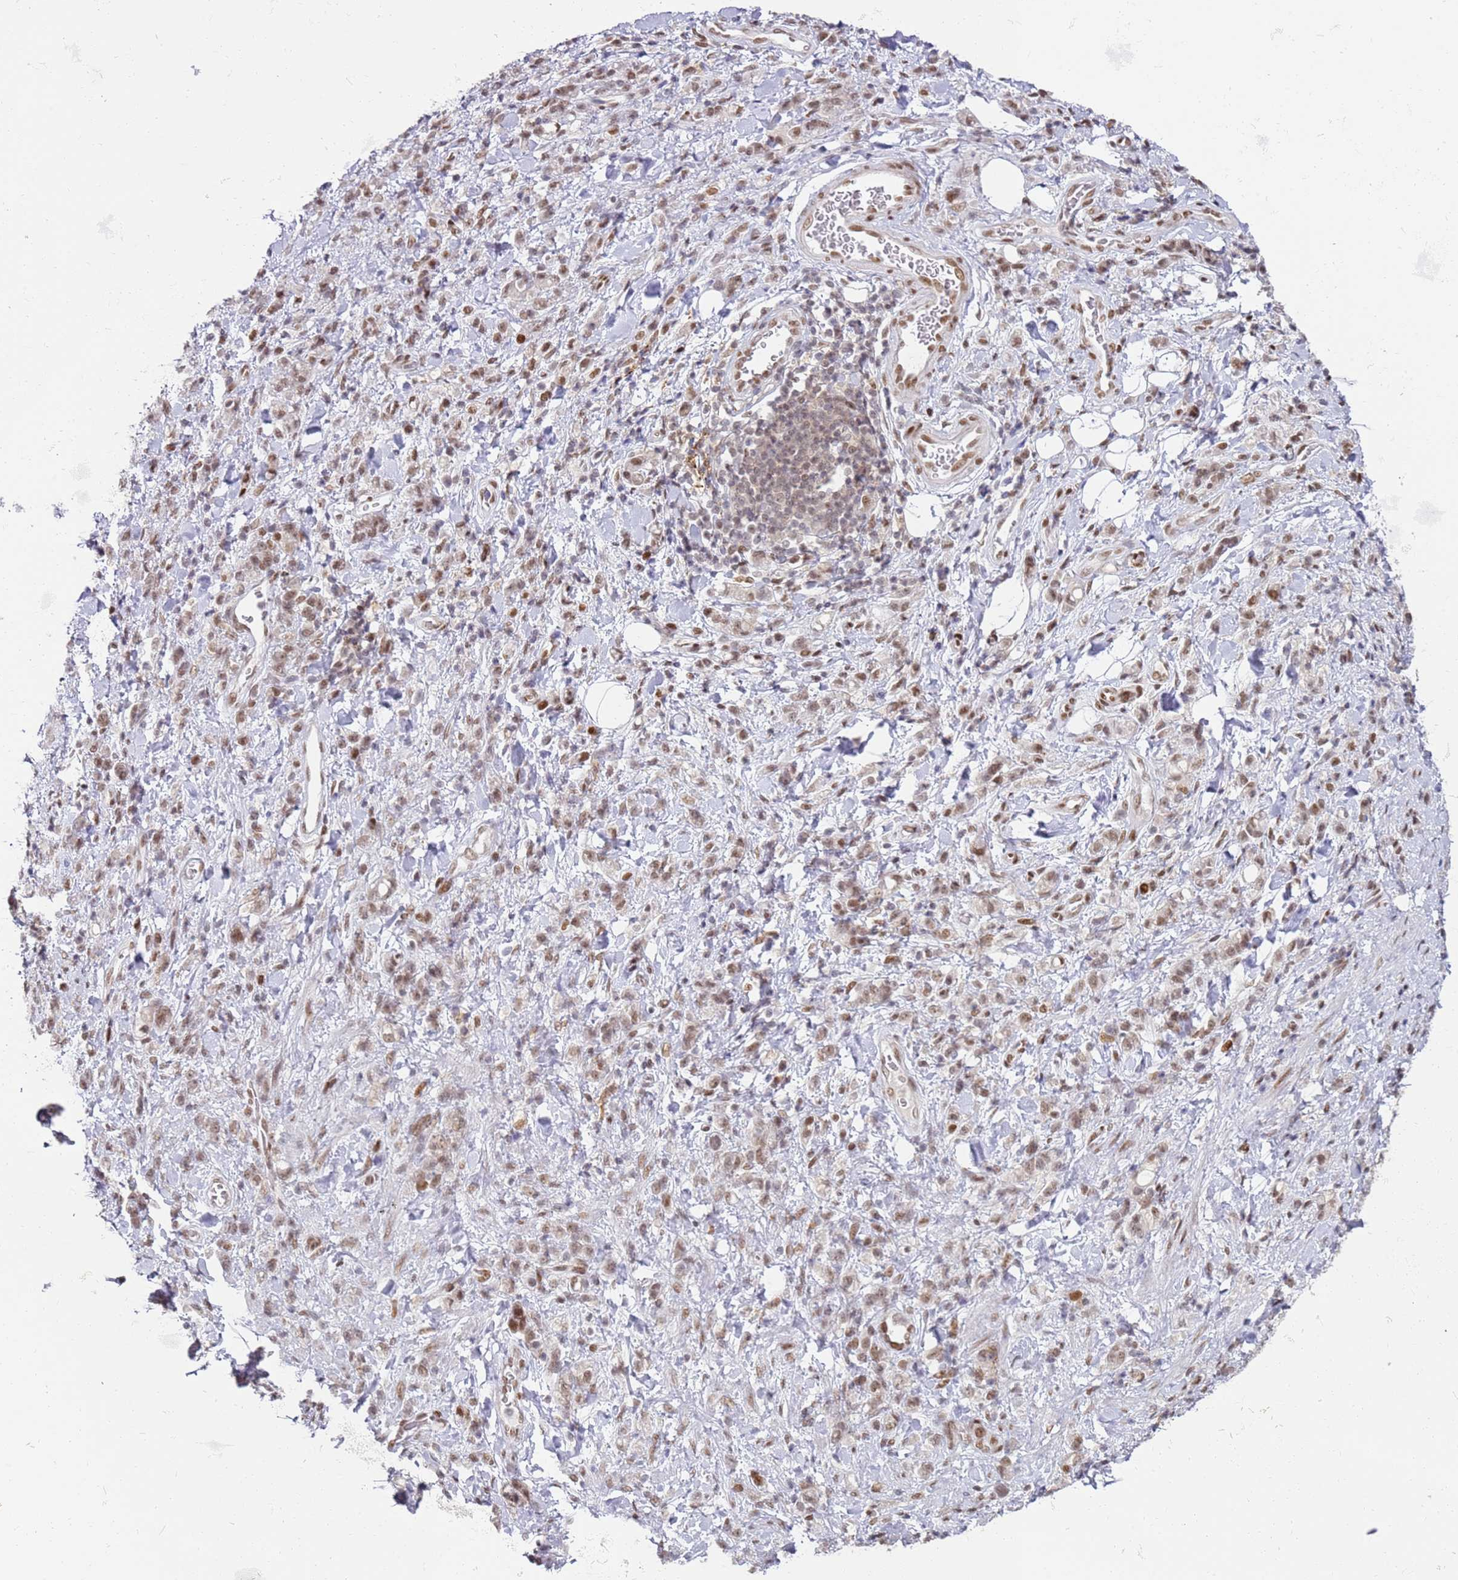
{"staining": {"intensity": "moderate", "quantity": ">75%", "location": "nuclear"}, "tissue": "stomach cancer", "cell_type": "Tumor cells", "image_type": "cancer", "snomed": [{"axis": "morphology", "description": "Adenocarcinoma, NOS"}, {"axis": "topography", "description": "Stomach"}], "caption": "Human stomach cancer stained for a protein (brown) reveals moderate nuclear positive staining in about >75% of tumor cells.", "gene": "PHC2", "patient": {"sex": "male", "age": 77}}